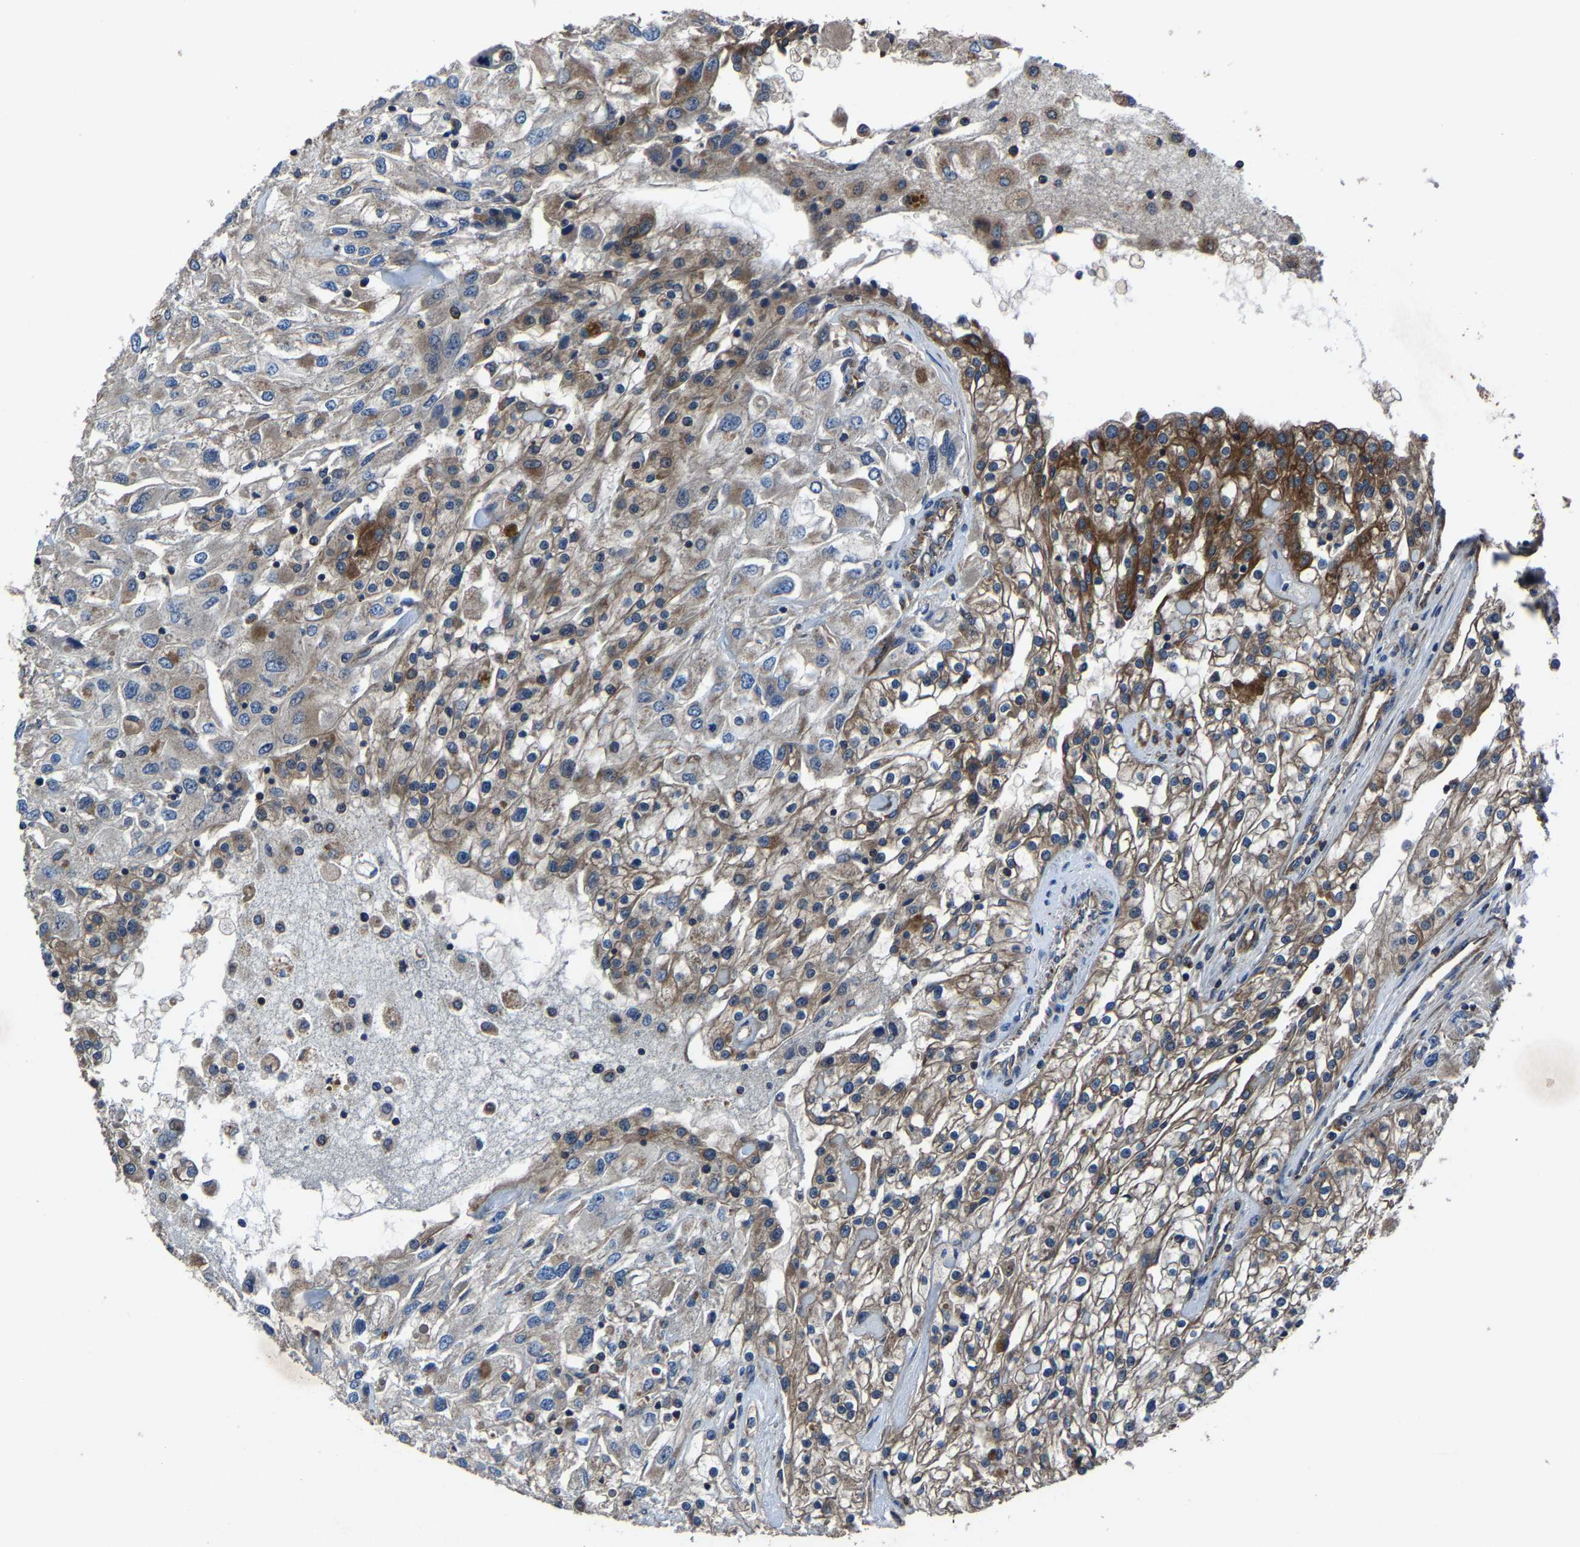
{"staining": {"intensity": "moderate", "quantity": "25%-75%", "location": "cytoplasmic/membranous"}, "tissue": "renal cancer", "cell_type": "Tumor cells", "image_type": "cancer", "snomed": [{"axis": "morphology", "description": "Adenocarcinoma, NOS"}, {"axis": "topography", "description": "Kidney"}], "caption": "Immunohistochemistry (IHC) image of neoplastic tissue: renal adenocarcinoma stained using IHC displays medium levels of moderate protein expression localized specifically in the cytoplasmic/membranous of tumor cells, appearing as a cytoplasmic/membranous brown color.", "gene": "KIAA1958", "patient": {"sex": "female", "age": 52}}